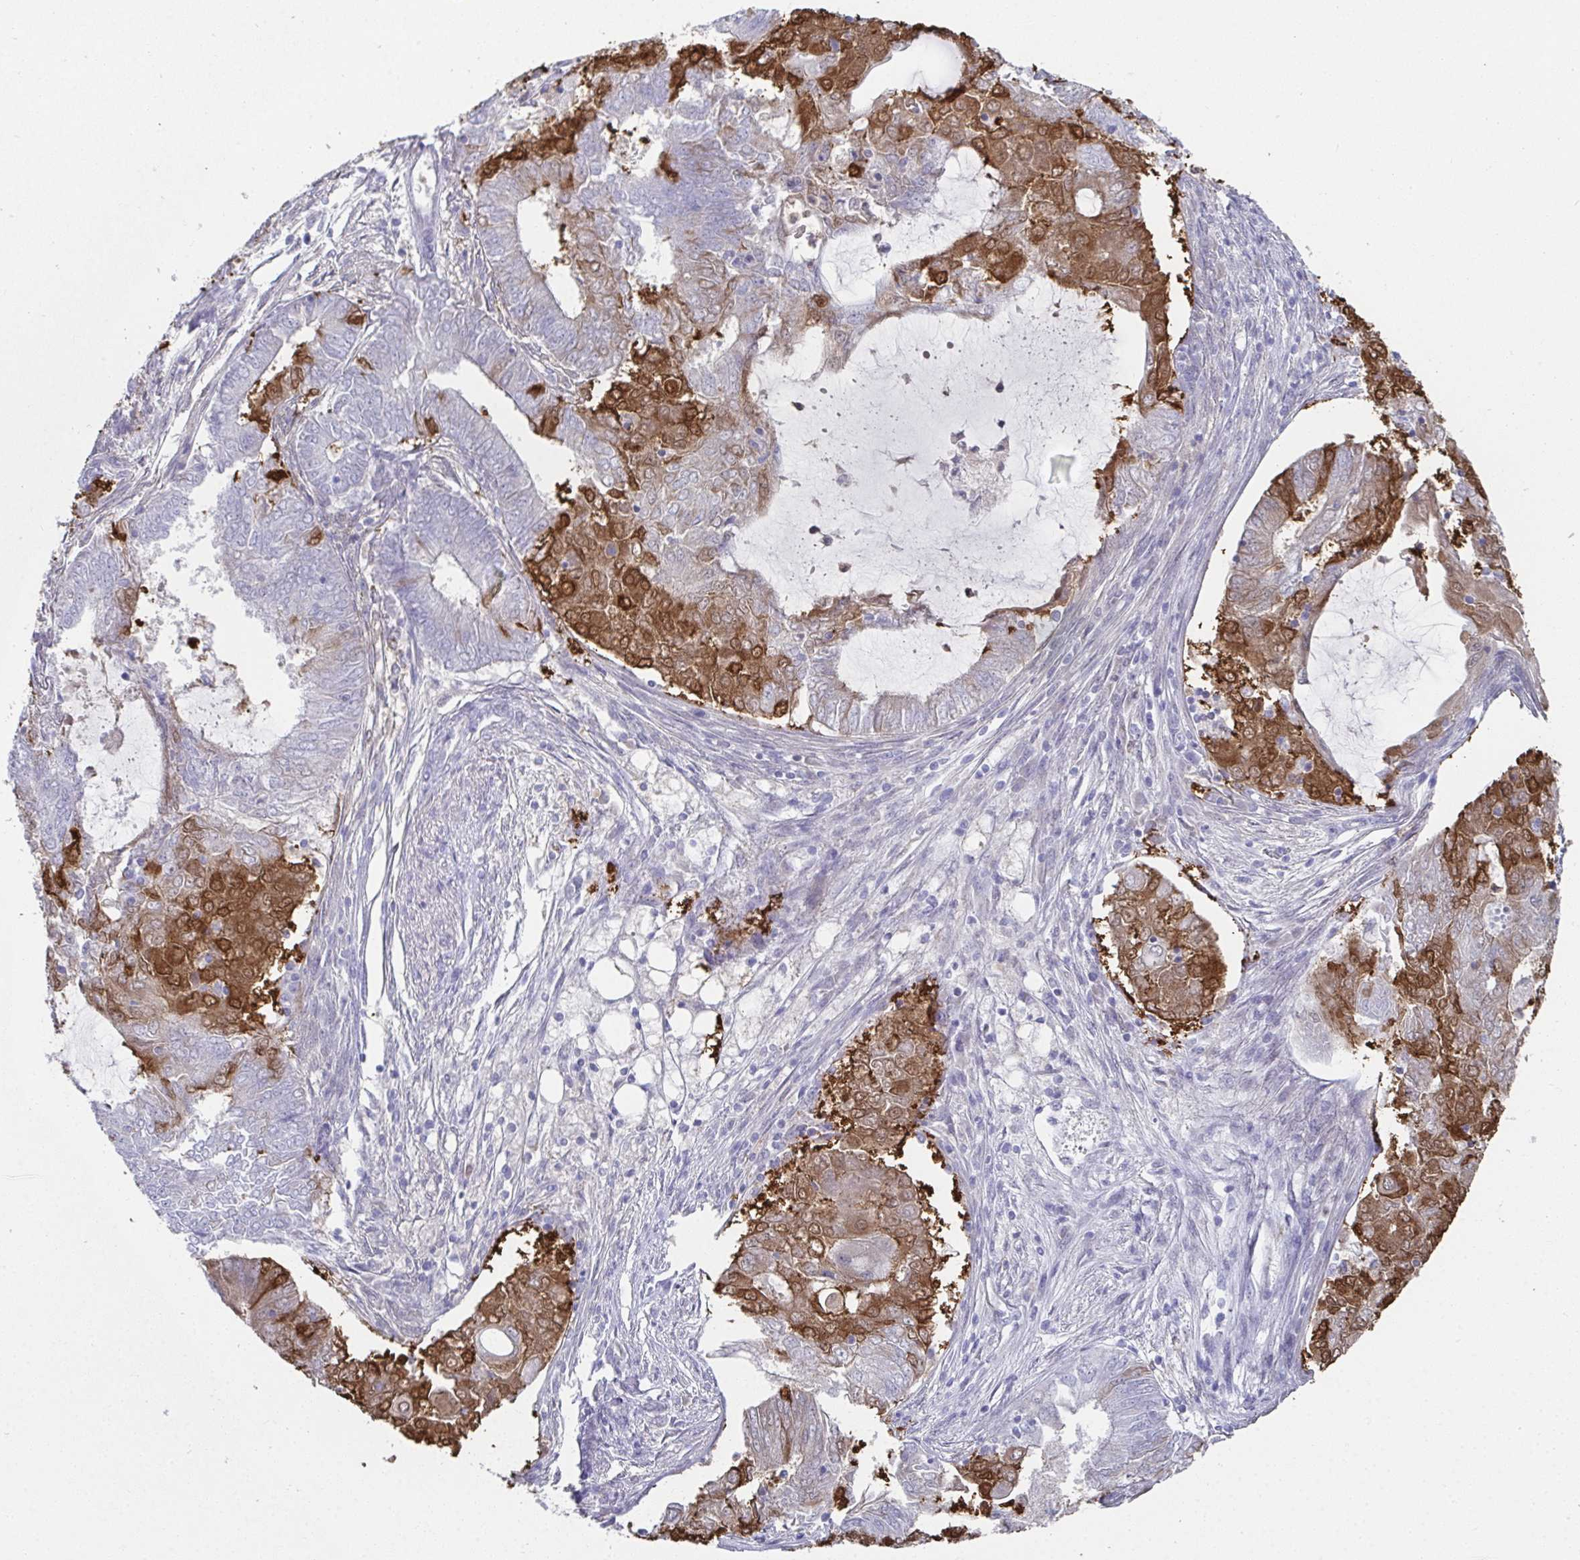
{"staining": {"intensity": "moderate", "quantity": "<25%", "location": "cytoplasmic/membranous,nuclear"}, "tissue": "endometrial cancer", "cell_type": "Tumor cells", "image_type": "cancer", "snomed": [{"axis": "morphology", "description": "Adenocarcinoma, NOS"}, {"axis": "topography", "description": "Endometrium"}], "caption": "Protein staining shows moderate cytoplasmic/membranous and nuclear positivity in approximately <25% of tumor cells in endometrial adenocarcinoma.", "gene": "RBP1", "patient": {"sex": "female", "age": 62}}